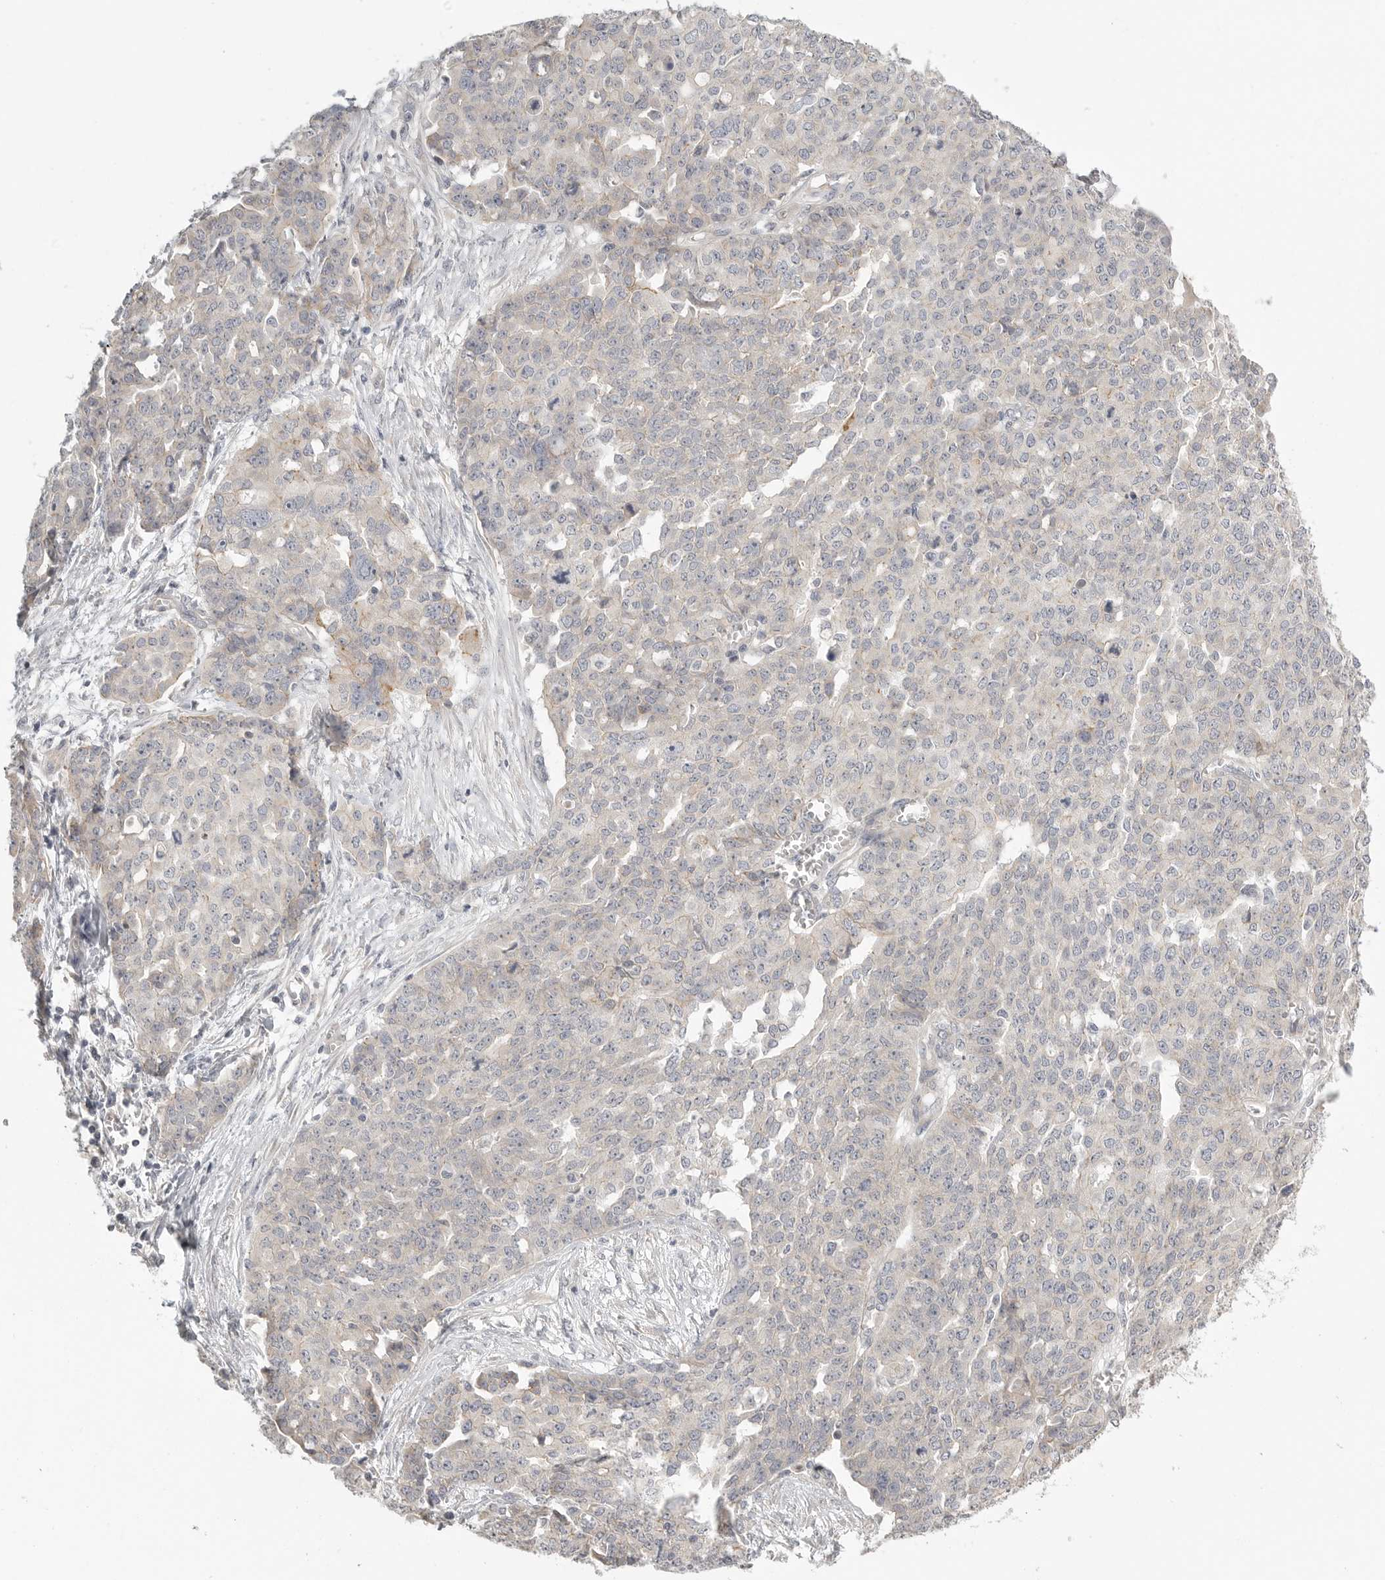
{"staining": {"intensity": "negative", "quantity": "none", "location": "none"}, "tissue": "ovarian cancer", "cell_type": "Tumor cells", "image_type": "cancer", "snomed": [{"axis": "morphology", "description": "Cystadenocarcinoma, serous, NOS"}, {"axis": "topography", "description": "Soft tissue"}, {"axis": "topography", "description": "Ovary"}], "caption": "An image of ovarian serous cystadenocarcinoma stained for a protein displays no brown staining in tumor cells.", "gene": "STAB2", "patient": {"sex": "female", "age": 57}}